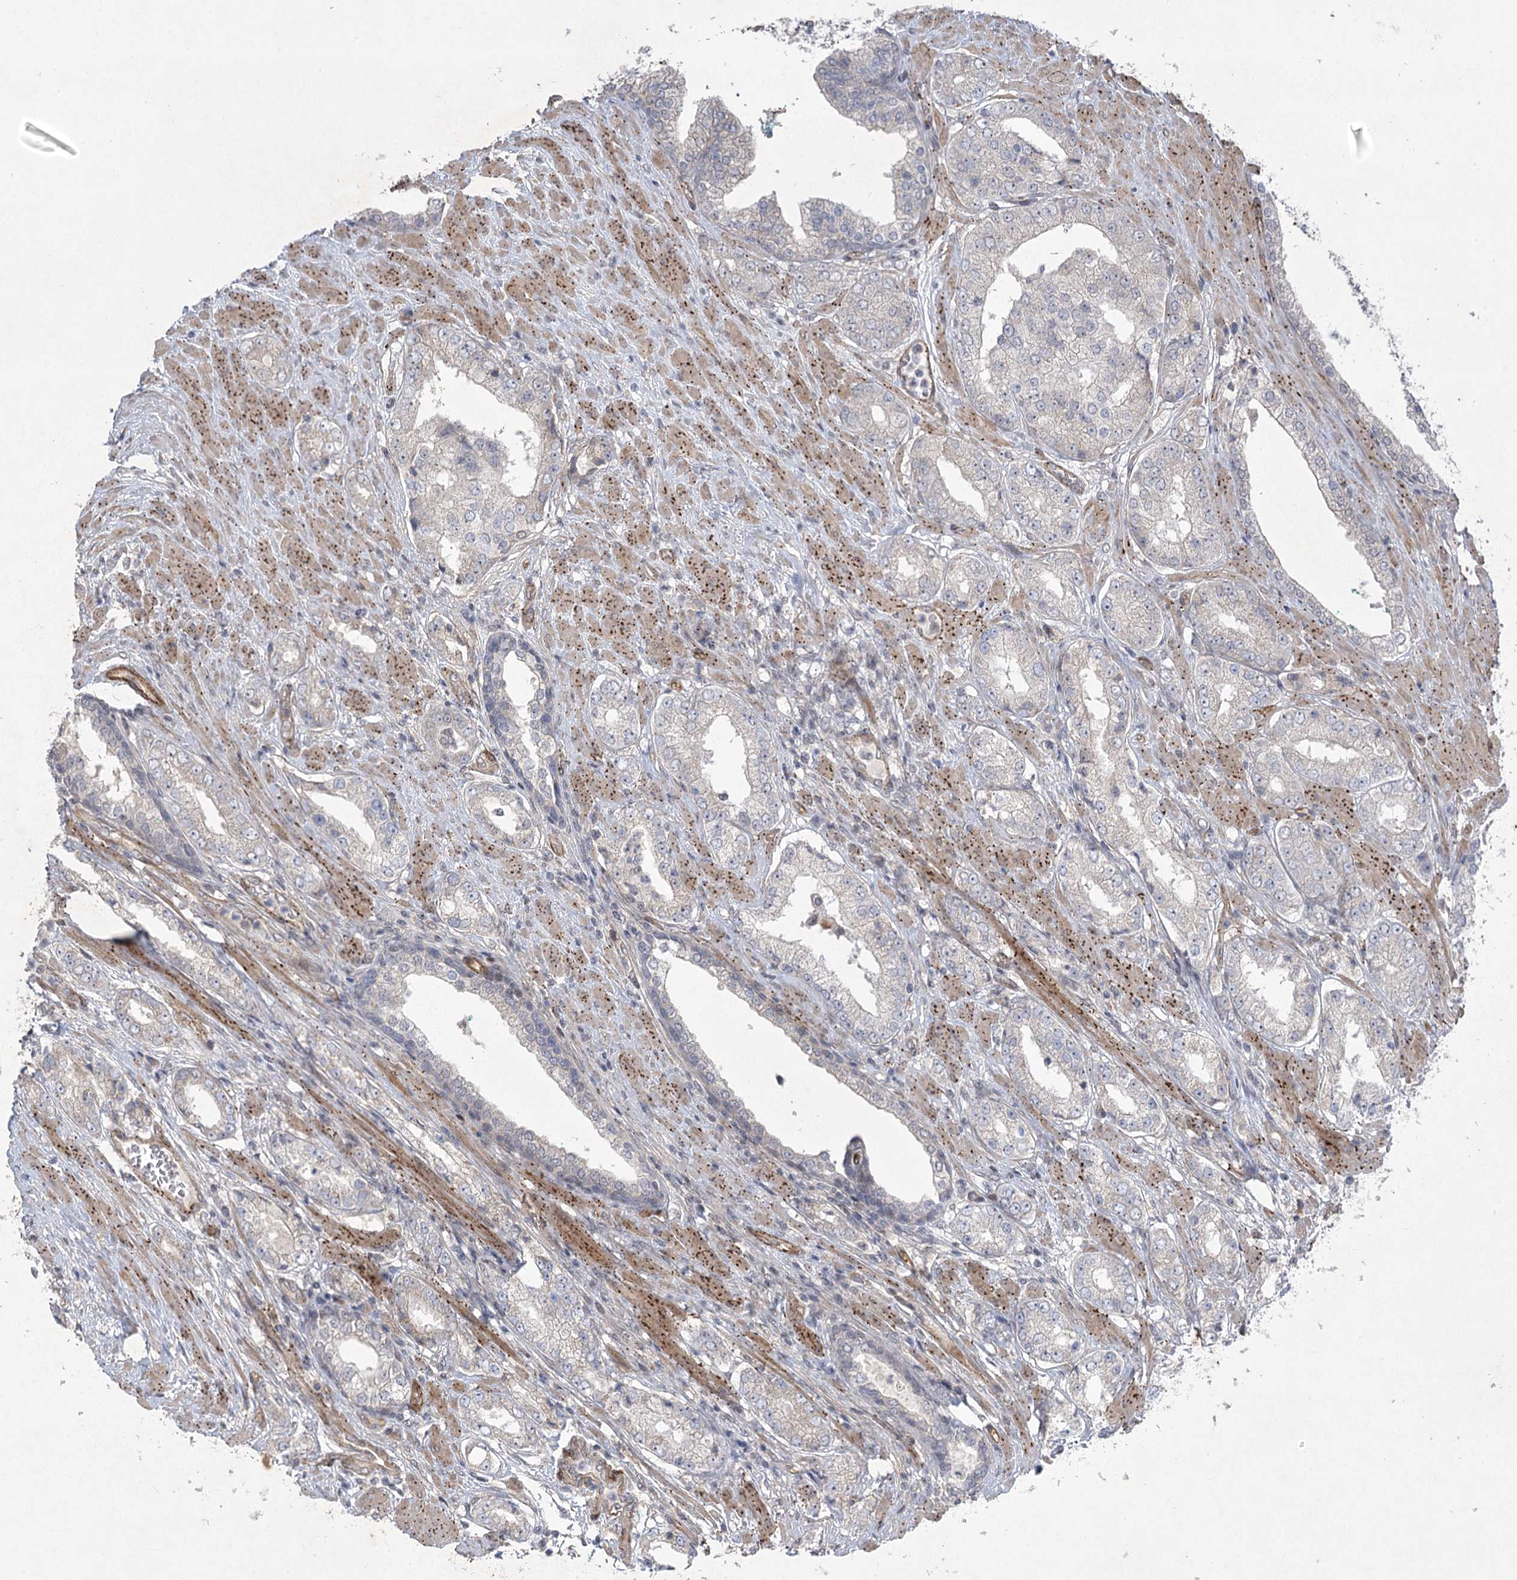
{"staining": {"intensity": "negative", "quantity": "none", "location": "none"}, "tissue": "prostate cancer", "cell_type": "Tumor cells", "image_type": "cancer", "snomed": [{"axis": "morphology", "description": "Adenocarcinoma, Low grade"}, {"axis": "topography", "description": "Prostate"}], "caption": "An IHC micrograph of prostate low-grade adenocarcinoma is shown. There is no staining in tumor cells of prostate low-grade adenocarcinoma.", "gene": "AMTN", "patient": {"sex": "male", "age": 67}}